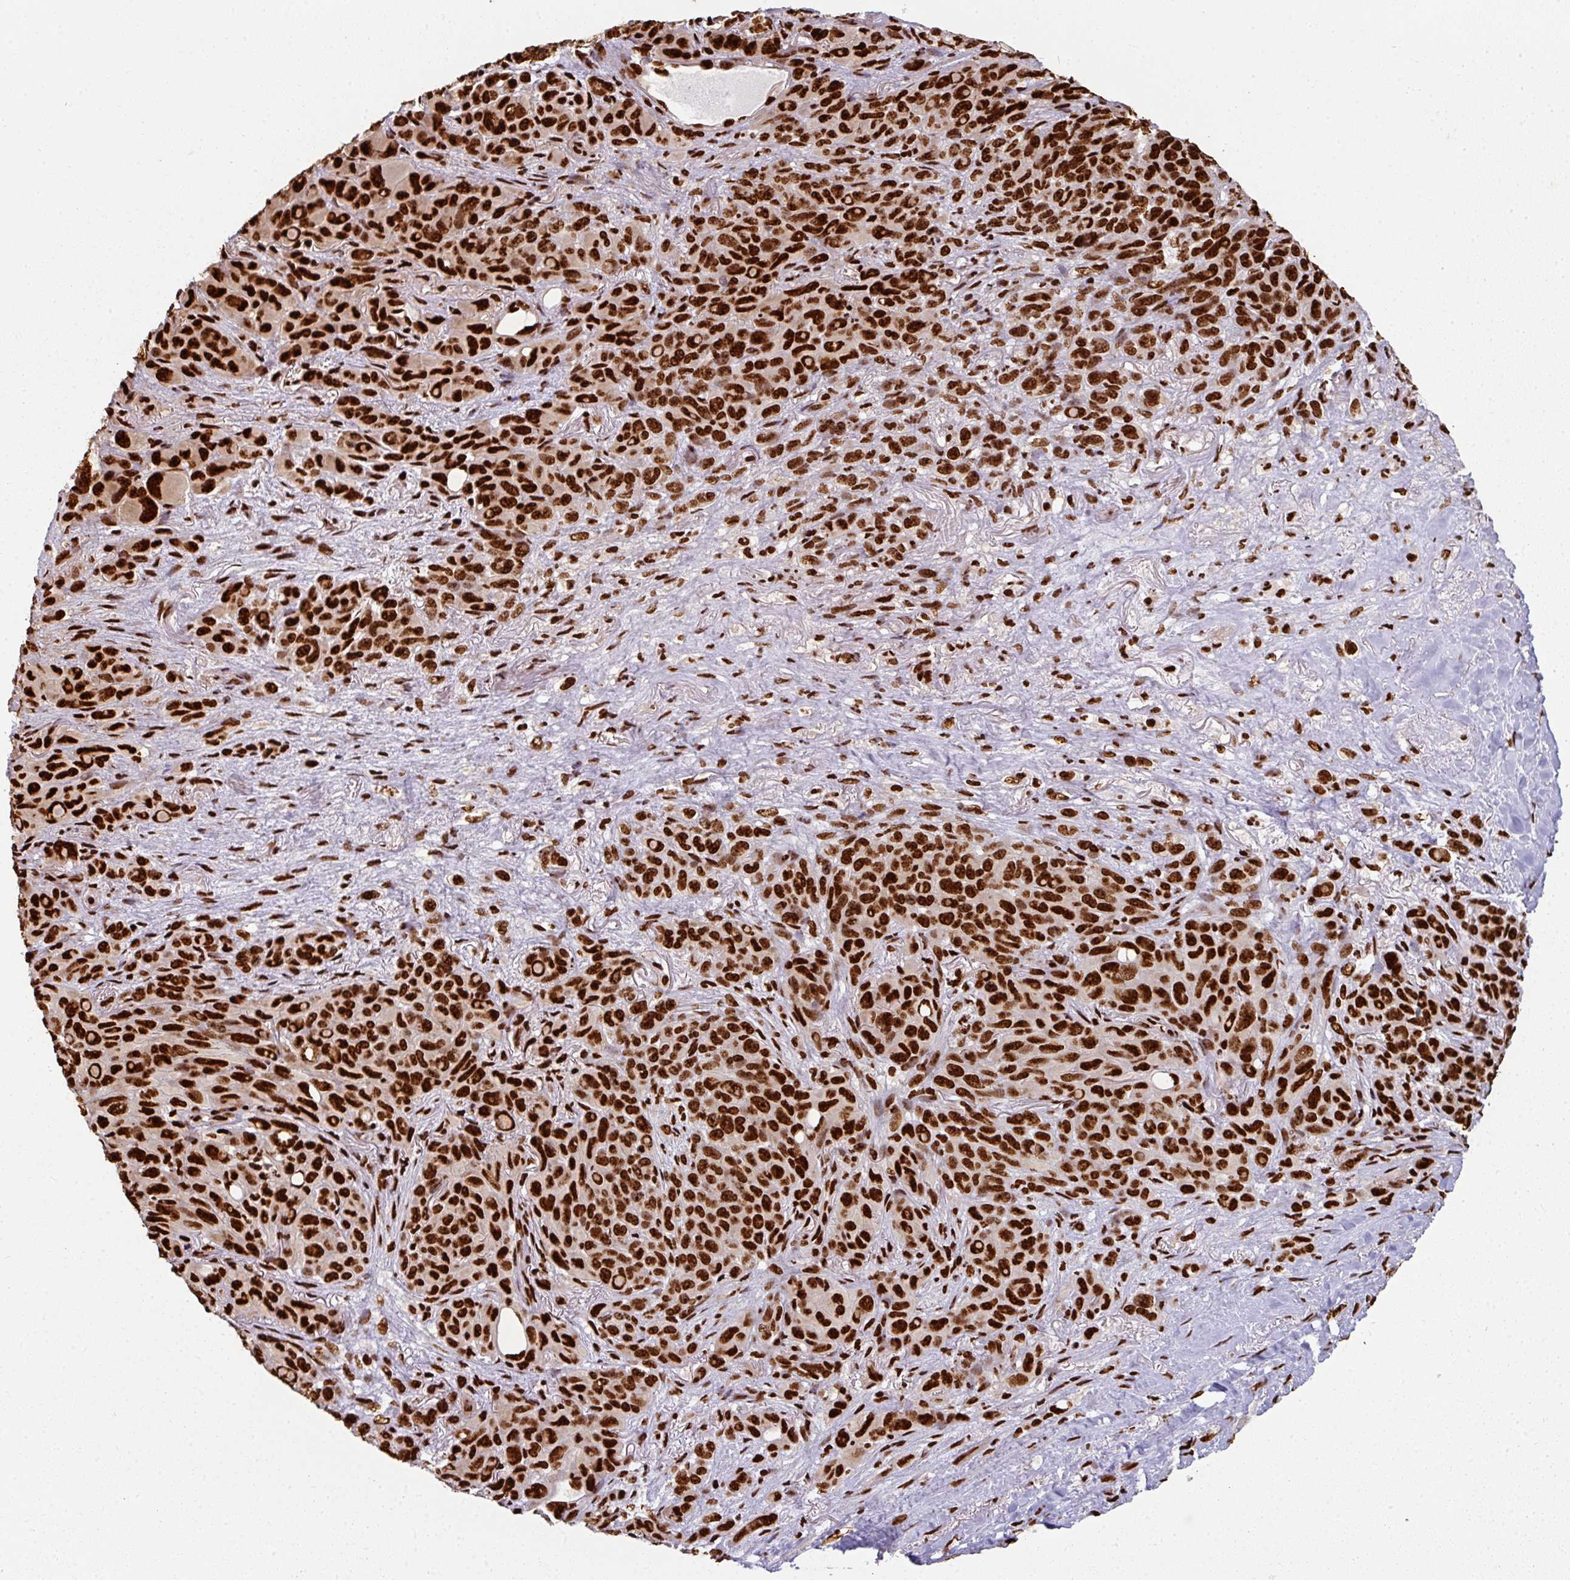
{"staining": {"intensity": "strong", "quantity": ">75%", "location": "nuclear"}, "tissue": "melanoma", "cell_type": "Tumor cells", "image_type": "cancer", "snomed": [{"axis": "morphology", "description": "Malignant melanoma, Metastatic site"}, {"axis": "topography", "description": "Lung"}], "caption": "Human melanoma stained for a protein (brown) demonstrates strong nuclear positive staining in about >75% of tumor cells.", "gene": "SIK3", "patient": {"sex": "male", "age": 48}}